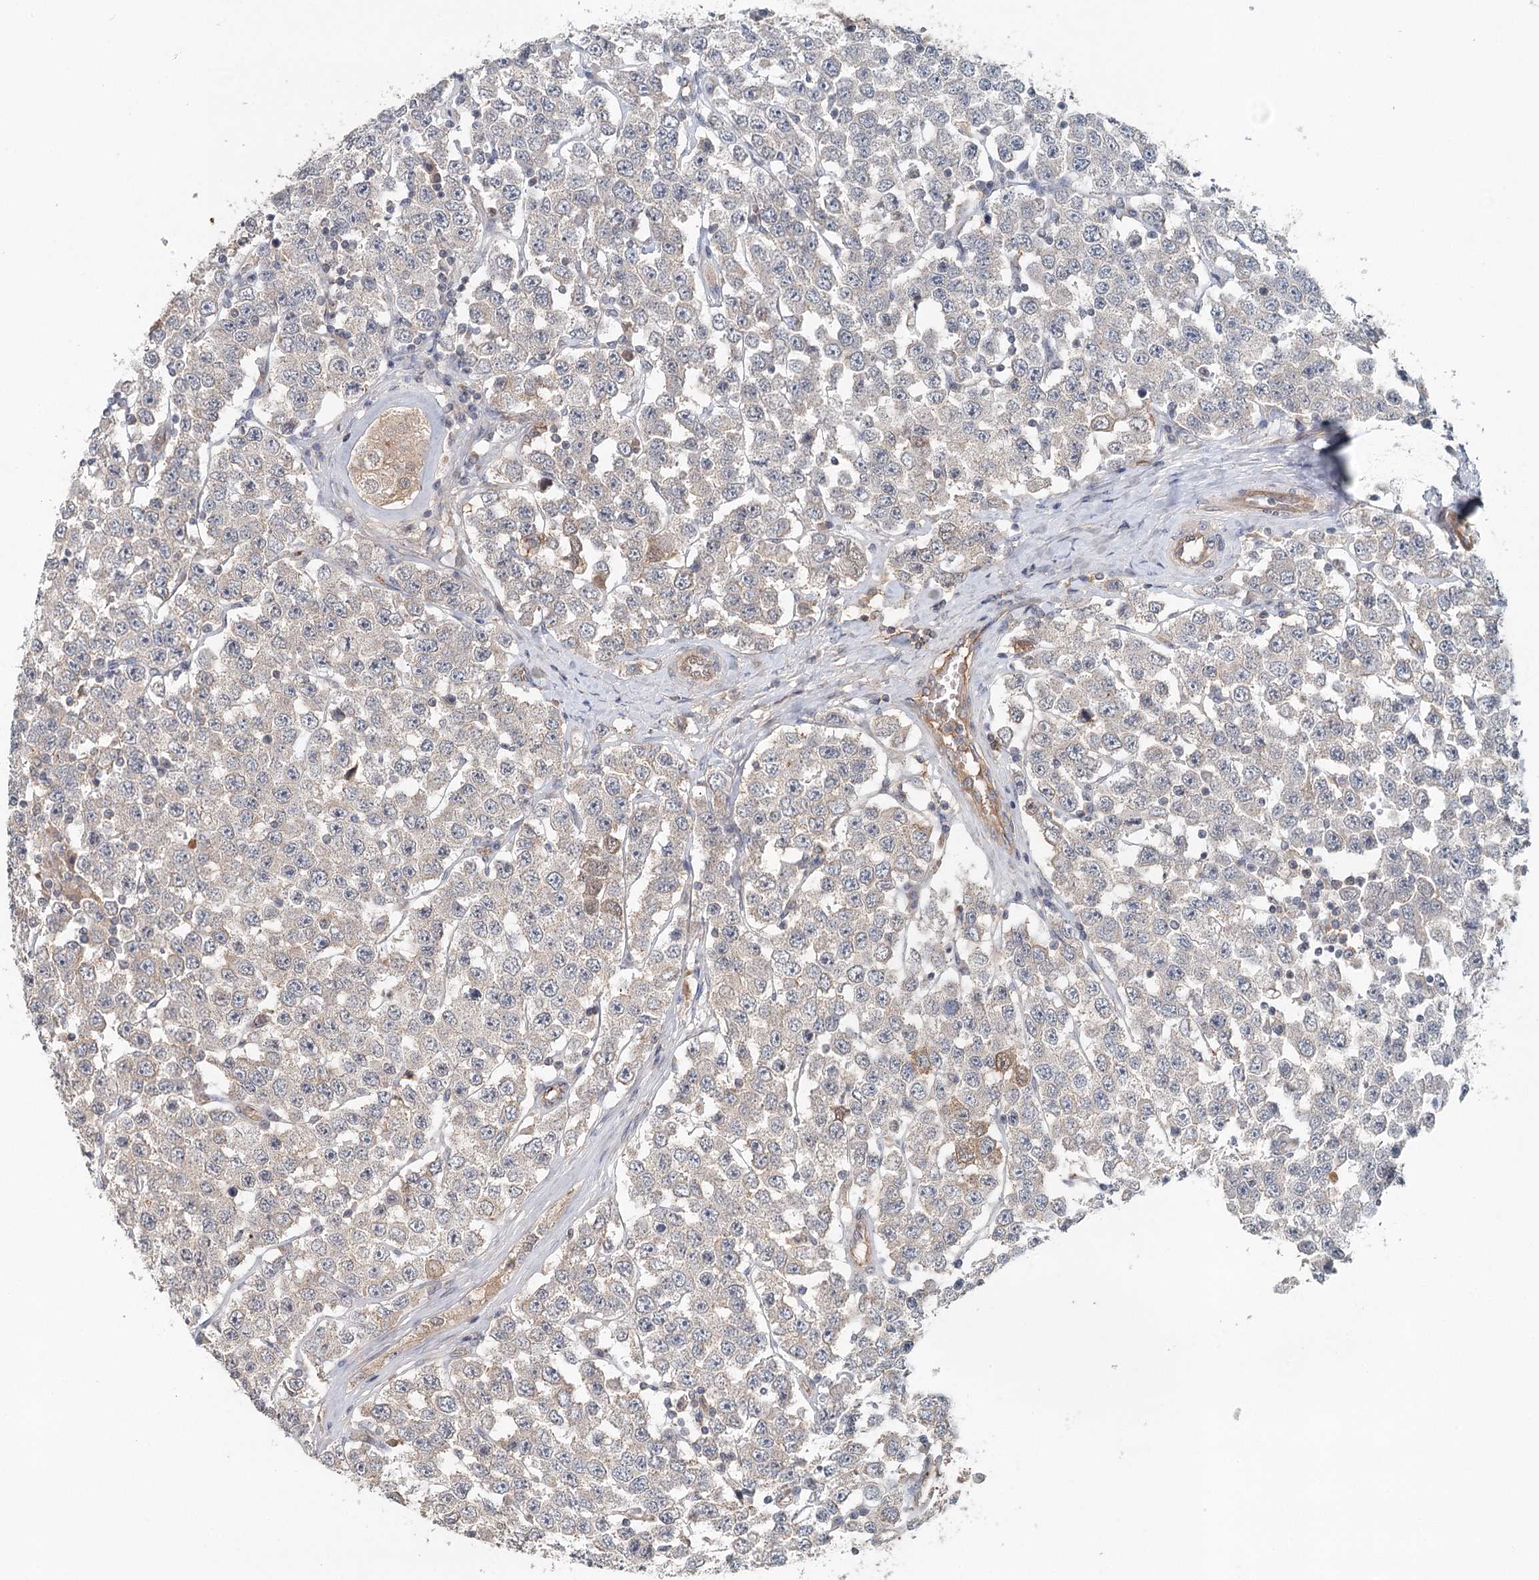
{"staining": {"intensity": "weak", "quantity": "<25%", "location": "cytoplasmic/membranous"}, "tissue": "testis cancer", "cell_type": "Tumor cells", "image_type": "cancer", "snomed": [{"axis": "morphology", "description": "Seminoma, NOS"}, {"axis": "topography", "description": "Testis"}], "caption": "The histopathology image reveals no staining of tumor cells in seminoma (testis).", "gene": "SYNPO", "patient": {"sex": "male", "age": 28}}